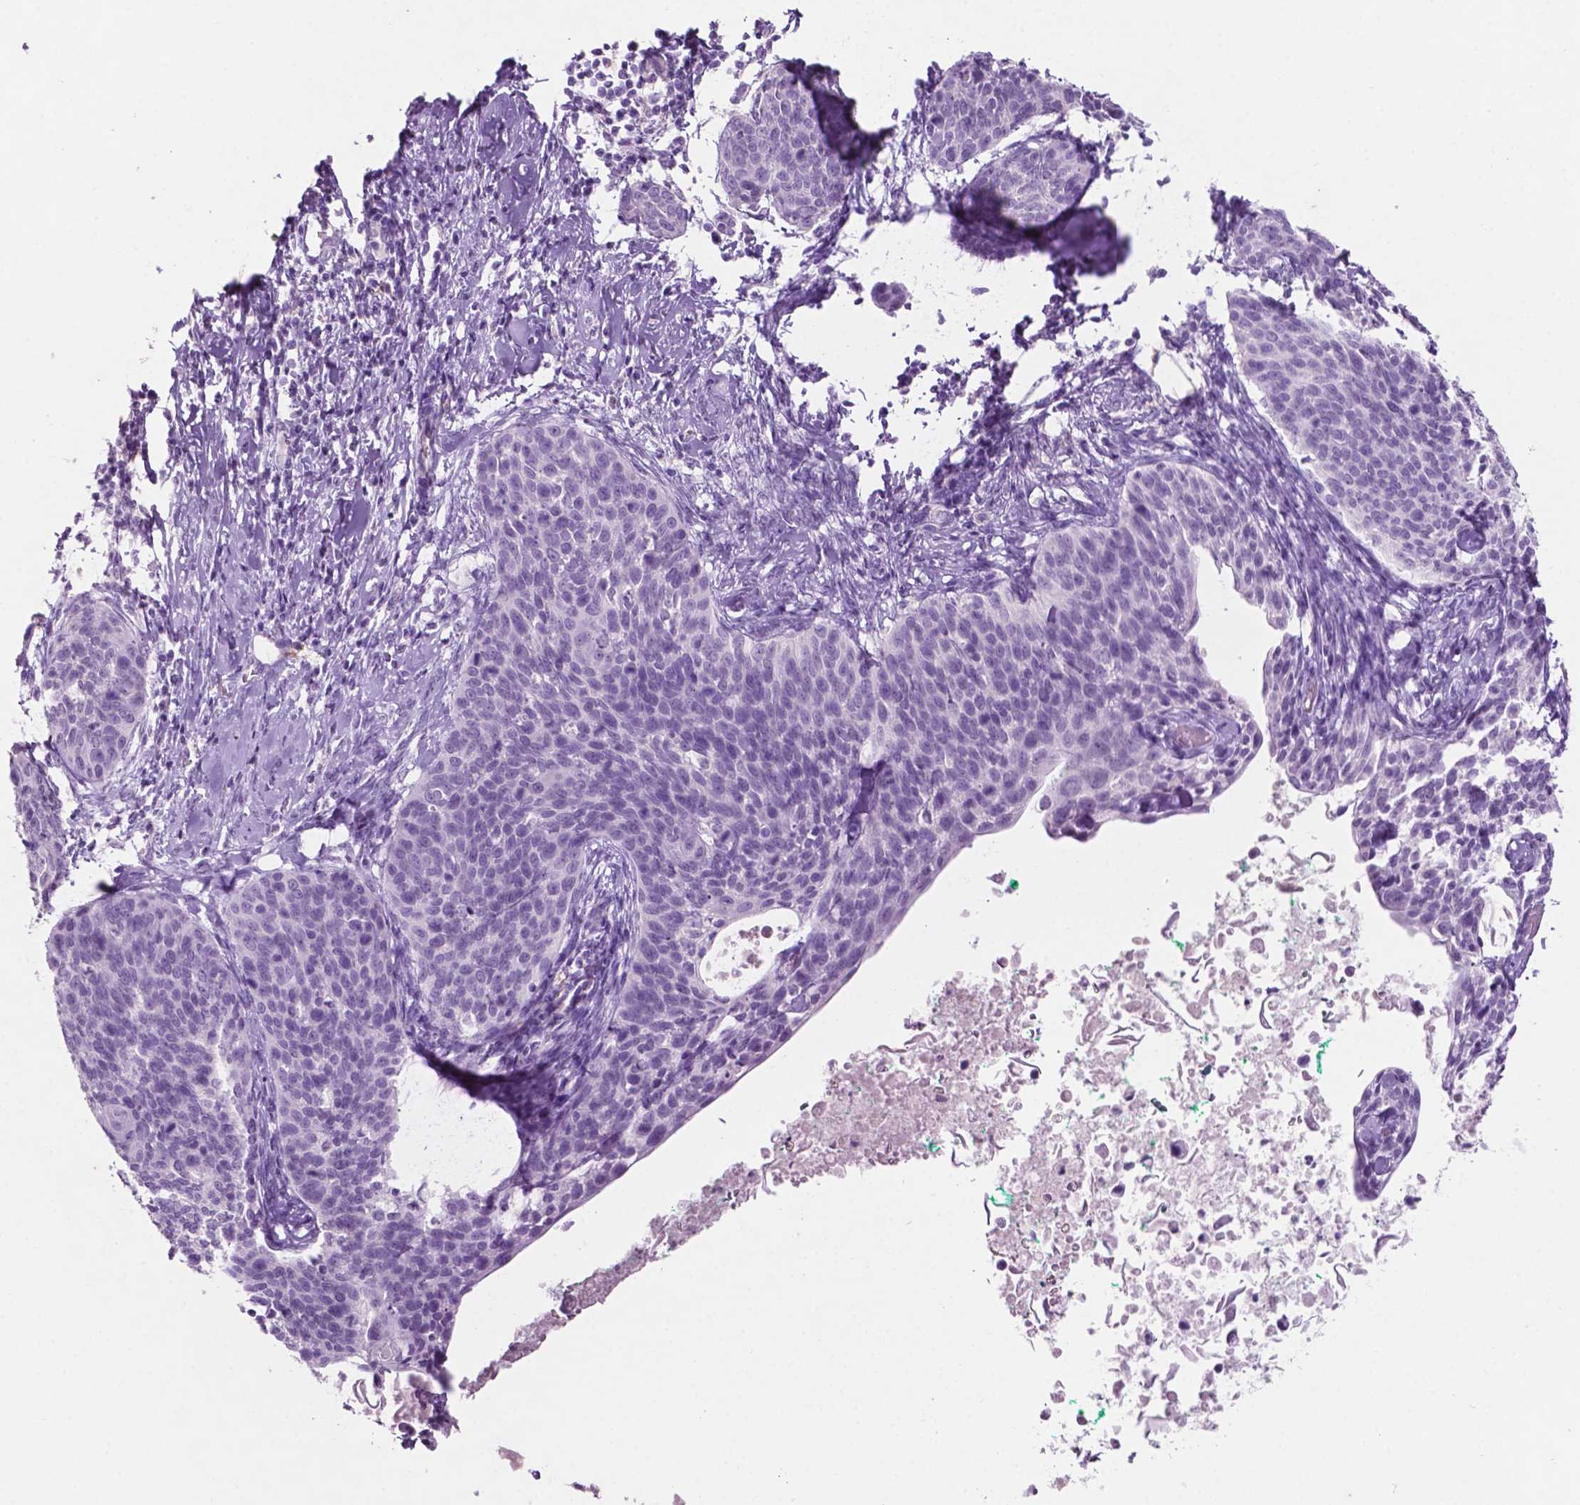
{"staining": {"intensity": "negative", "quantity": "none", "location": "none"}, "tissue": "cervical cancer", "cell_type": "Tumor cells", "image_type": "cancer", "snomed": [{"axis": "morphology", "description": "Squamous cell carcinoma, NOS"}, {"axis": "topography", "description": "Cervix"}], "caption": "Micrograph shows no protein expression in tumor cells of cervical cancer (squamous cell carcinoma) tissue.", "gene": "PHGR1", "patient": {"sex": "female", "age": 69}}